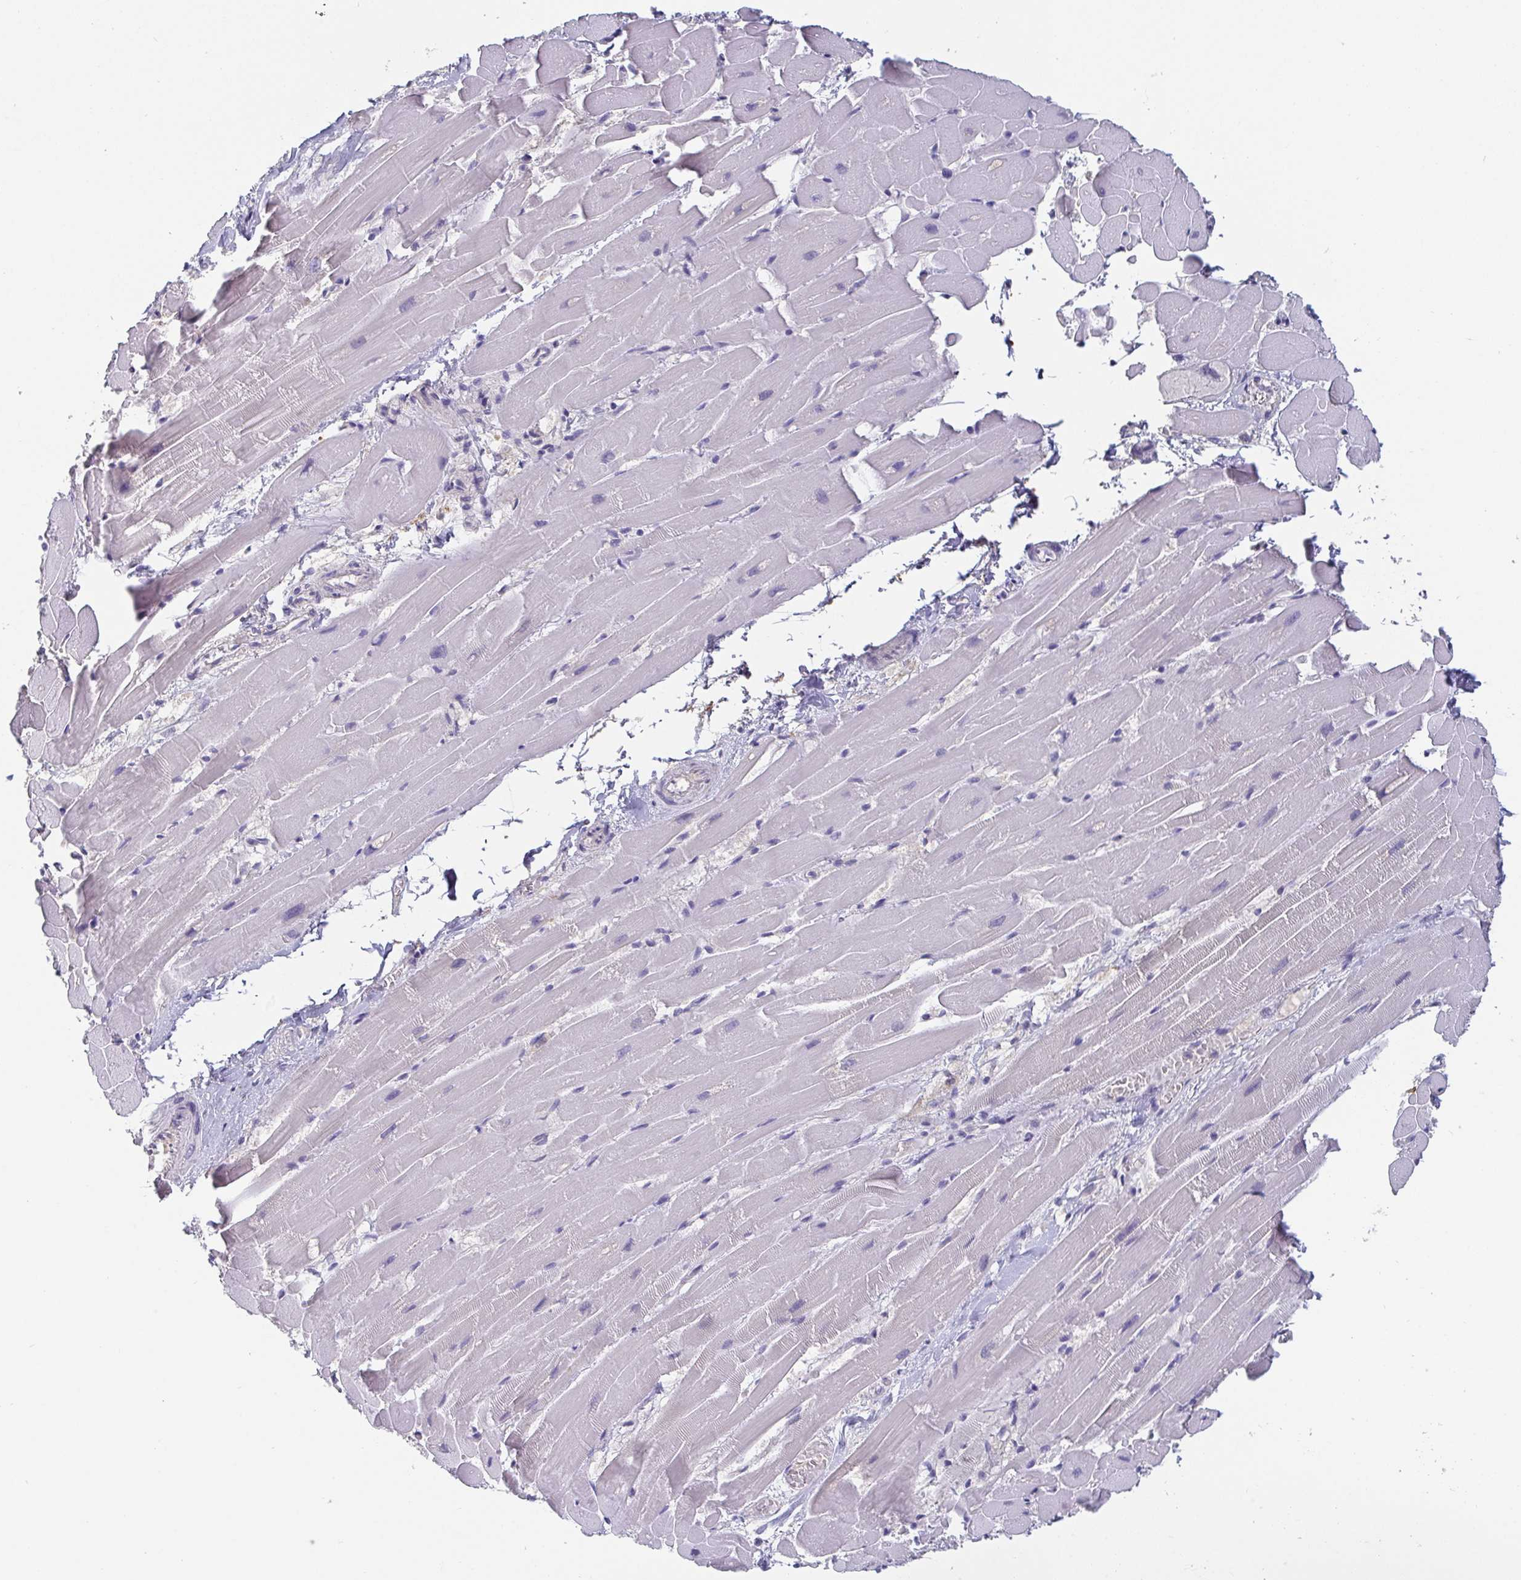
{"staining": {"intensity": "negative", "quantity": "none", "location": "none"}, "tissue": "heart muscle", "cell_type": "Cardiomyocytes", "image_type": "normal", "snomed": [{"axis": "morphology", "description": "Normal tissue, NOS"}, {"axis": "topography", "description": "Heart"}], "caption": "Immunohistochemistry (IHC) image of unremarkable heart muscle: human heart muscle stained with DAB demonstrates no significant protein positivity in cardiomyocytes.", "gene": "IDH1", "patient": {"sex": "male", "age": 37}}